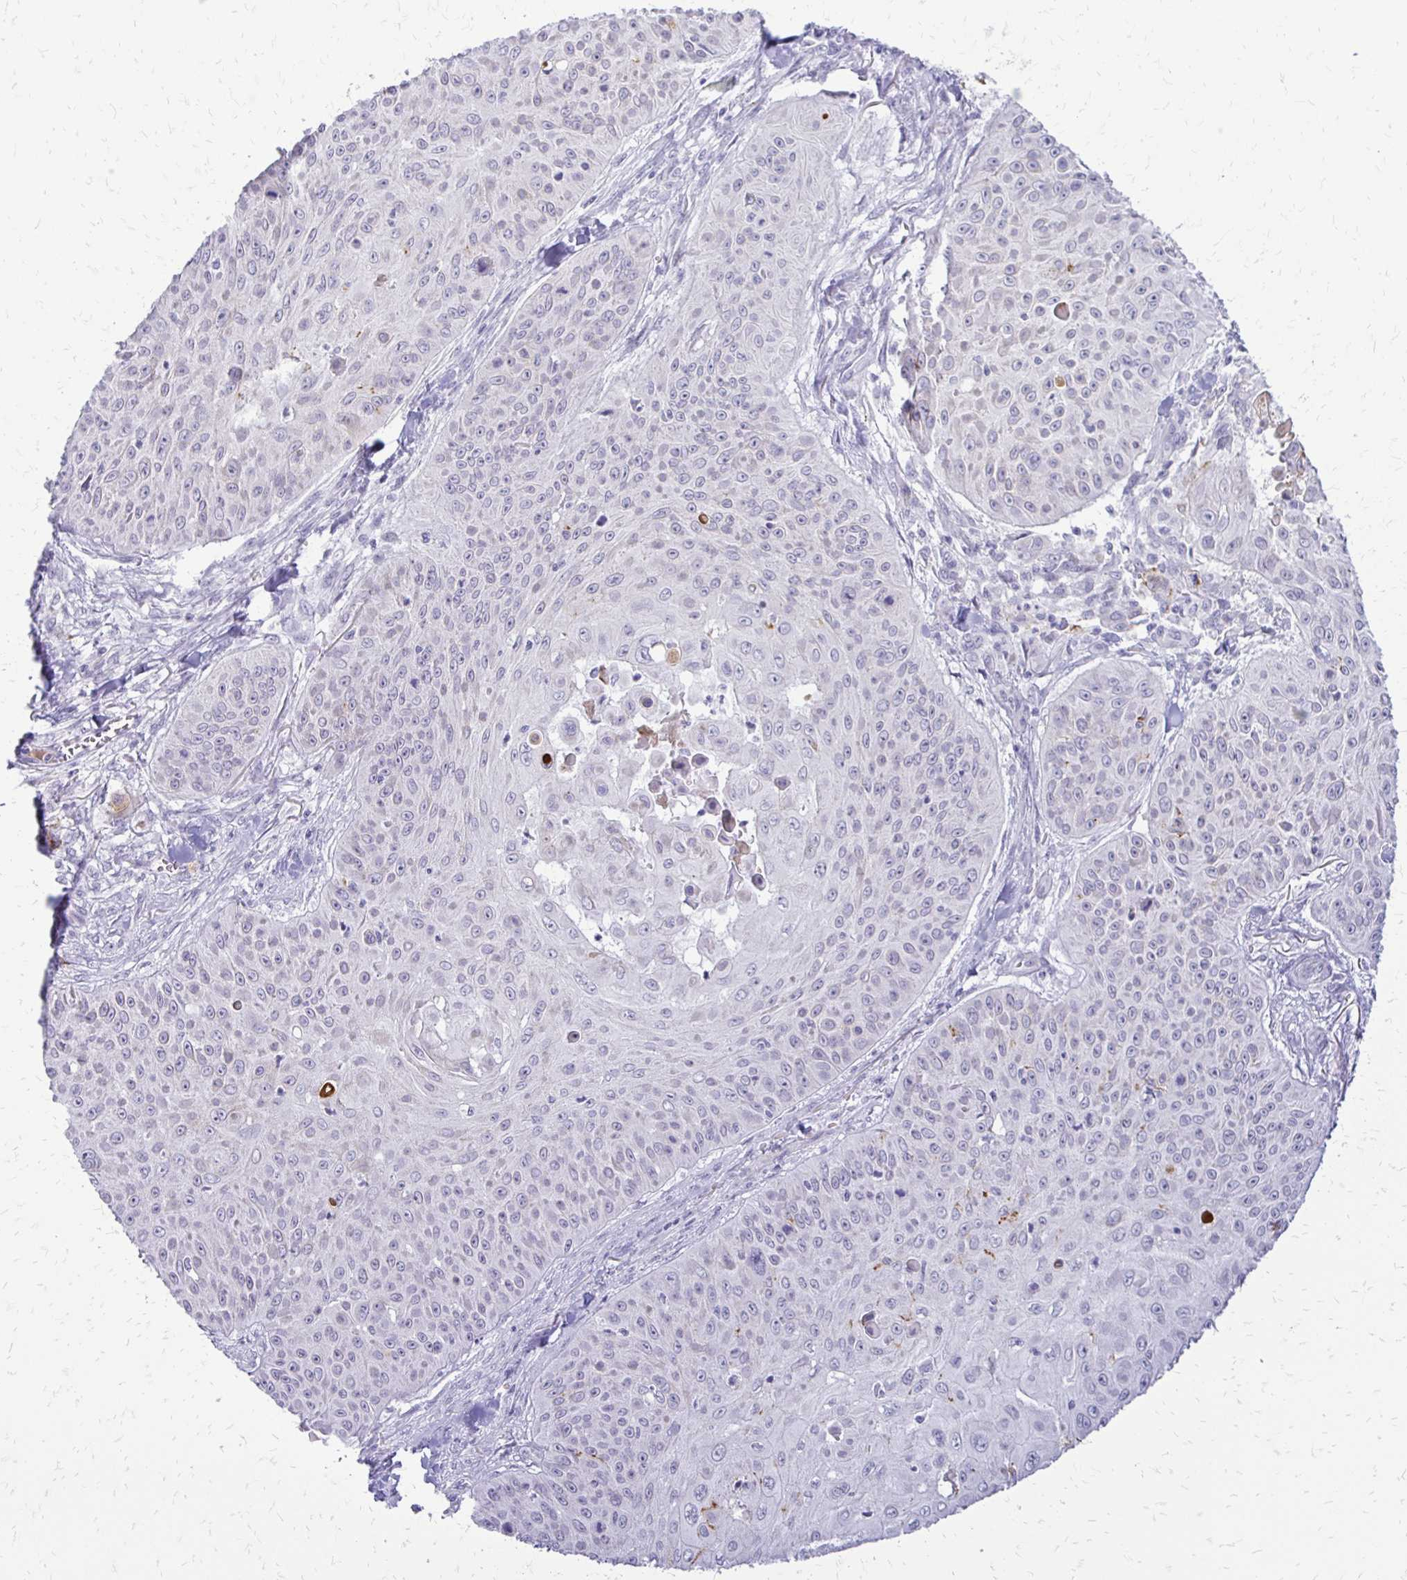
{"staining": {"intensity": "negative", "quantity": "none", "location": "none"}, "tissue": "skin cancer", "cell_type": "Tumor cells", "image_type": "cancer", "snomed": [{"axis": "morphology", "description": "Squamous cell carcinoma, NOS"}, {"axis": "topography", "description": "Skin"}], "caption": "DAB immunohistochemical staining of human skin cancer (squamous cell carcinoma) demonstrates no significant expression in tumor cells.", "gene": "EPYC", "patient": {"sex": "male", "age": 82}}